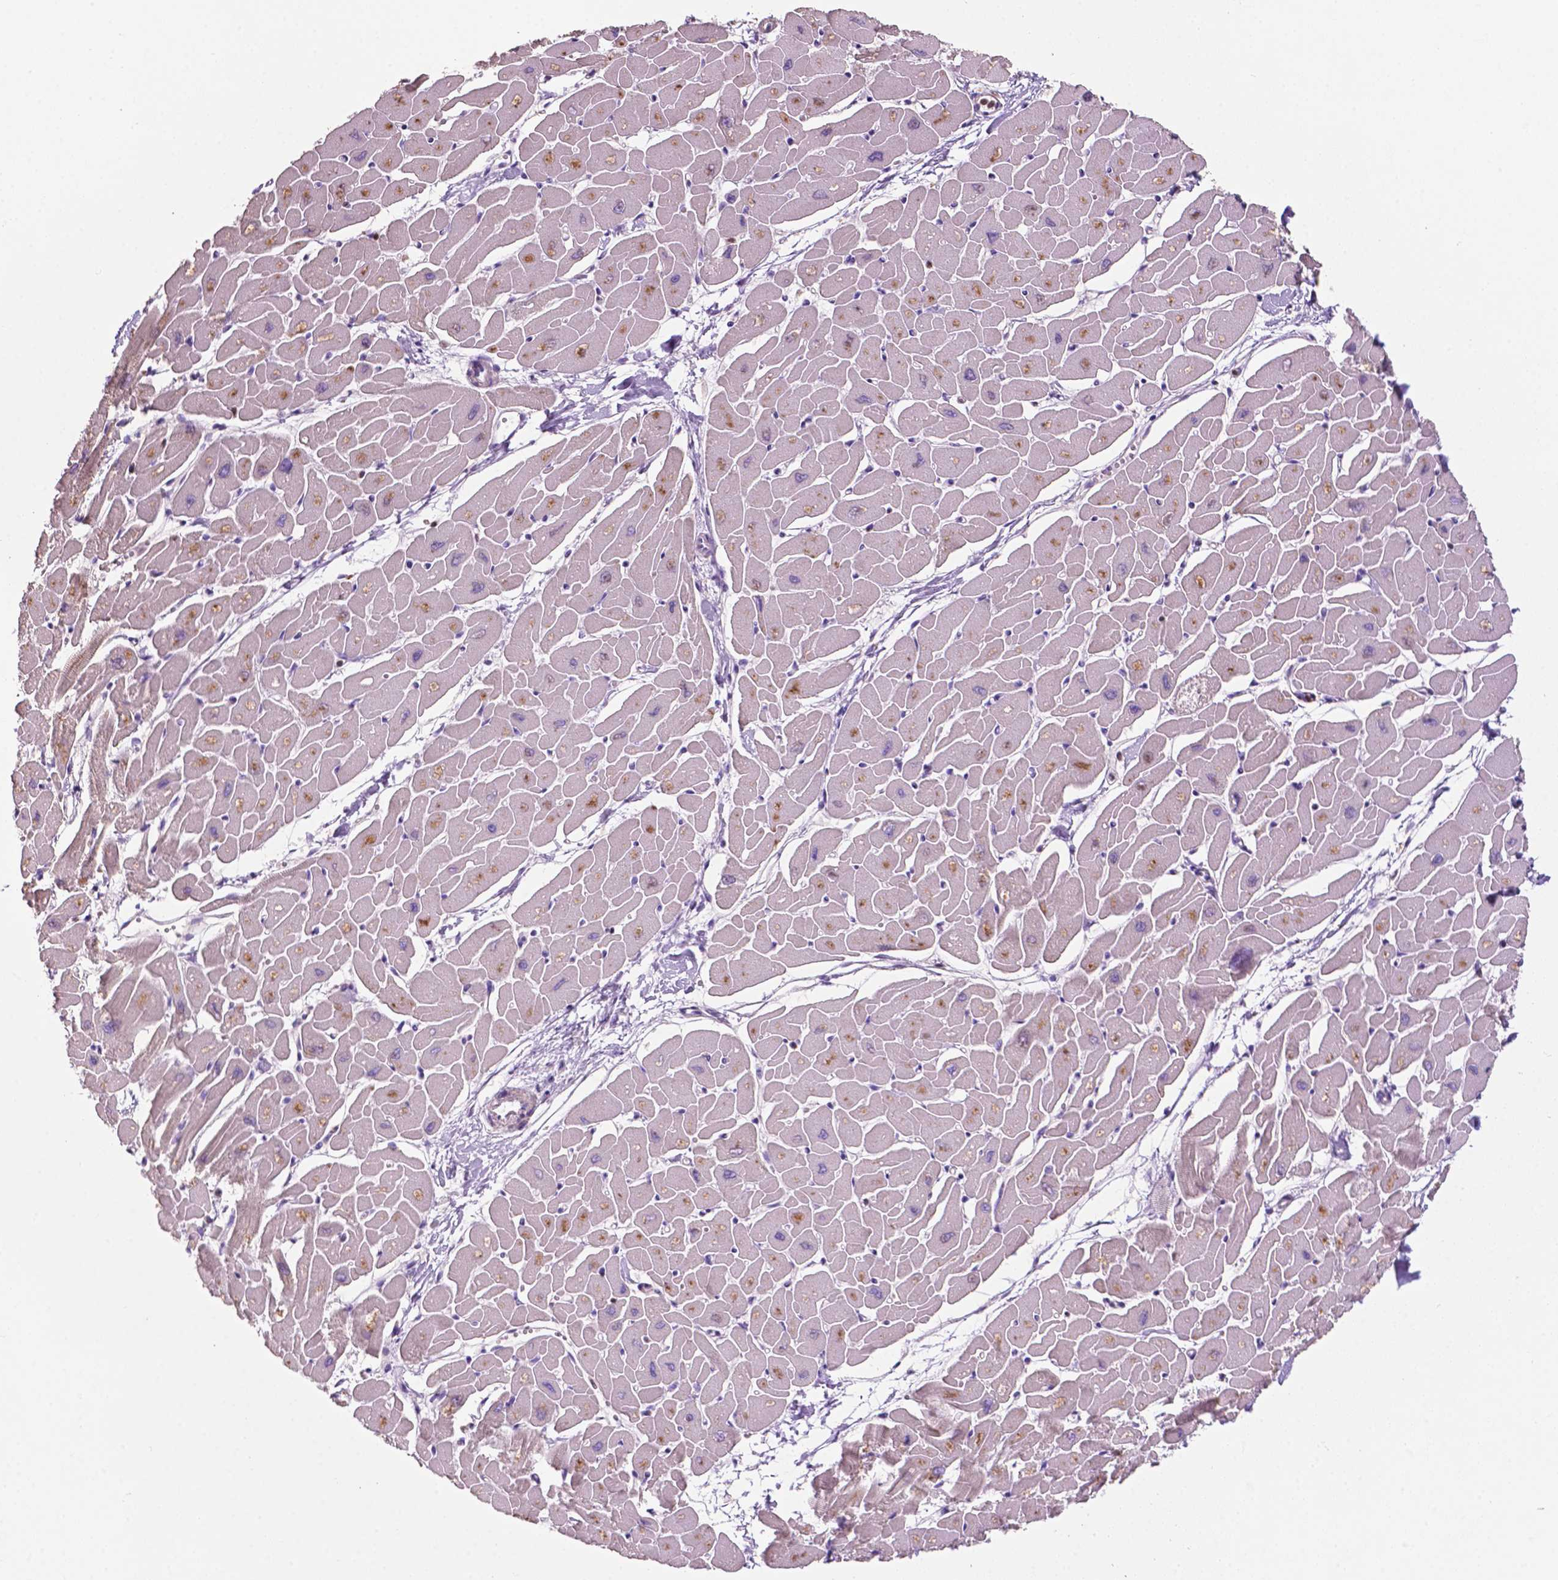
{"staining": {"intensity": "moderate", "quantity": "<25%", "location": "cytoplasmic/membranous"}, "tissue": "heart muscle", "cell_type": "Cardiomyocytes", "image_type": "normal", "snomed": [{"axis": "morphology", "description": "Normal tissue, NOS"}, {"axis": "topography", "description": "Heart"}], "caption": "Protein analysis of normal heart muscle displays moderate cytoplasmic/membranous positivity in about <25% of cardiomyocytes. (brown staining indicates protein expression, while blue staining denotes nuclei).", "gene": "TBC1D10C", "patient": {"sex": "male", "age": 57}}